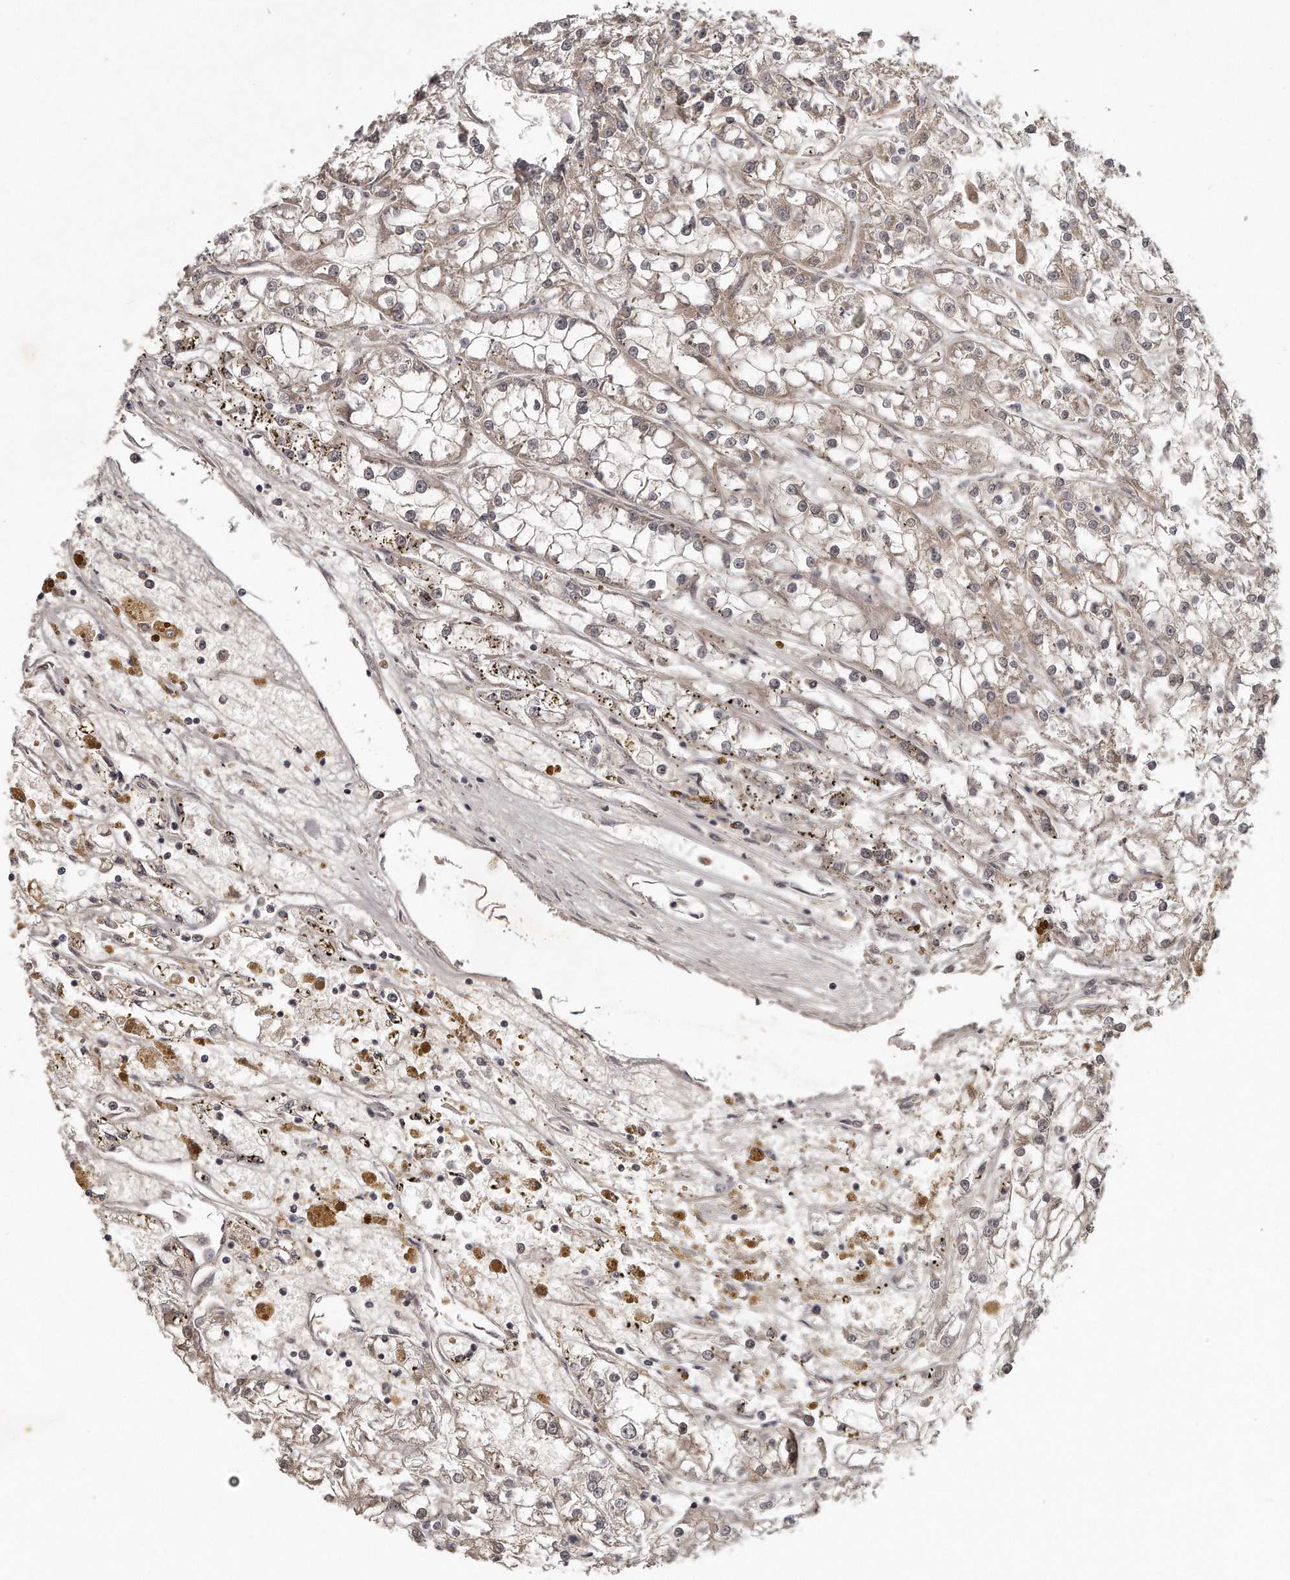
{"staining": {"intensity": "weak", "quantity": "25%-75%", "location": "cytoplasmic/membranous"}, "tissue": "renal cancer", "cell_type": "Tumor cells", "image_type": "cancer", "snomed": [{"axis": "morphology", "description": "Adenocarcinoma, NOS"}, {"axis": "topography", "description": "Kidney"}], "caption": "This is a micrograph of immunohistochemistry (IHC) staining of renal cancer (adenocarcinoma), which shows weak expression in the cytoplasmic/membranous of tumor cells.", "gene": "GGCT", "patient": {"sex": "female", "age": 52}}